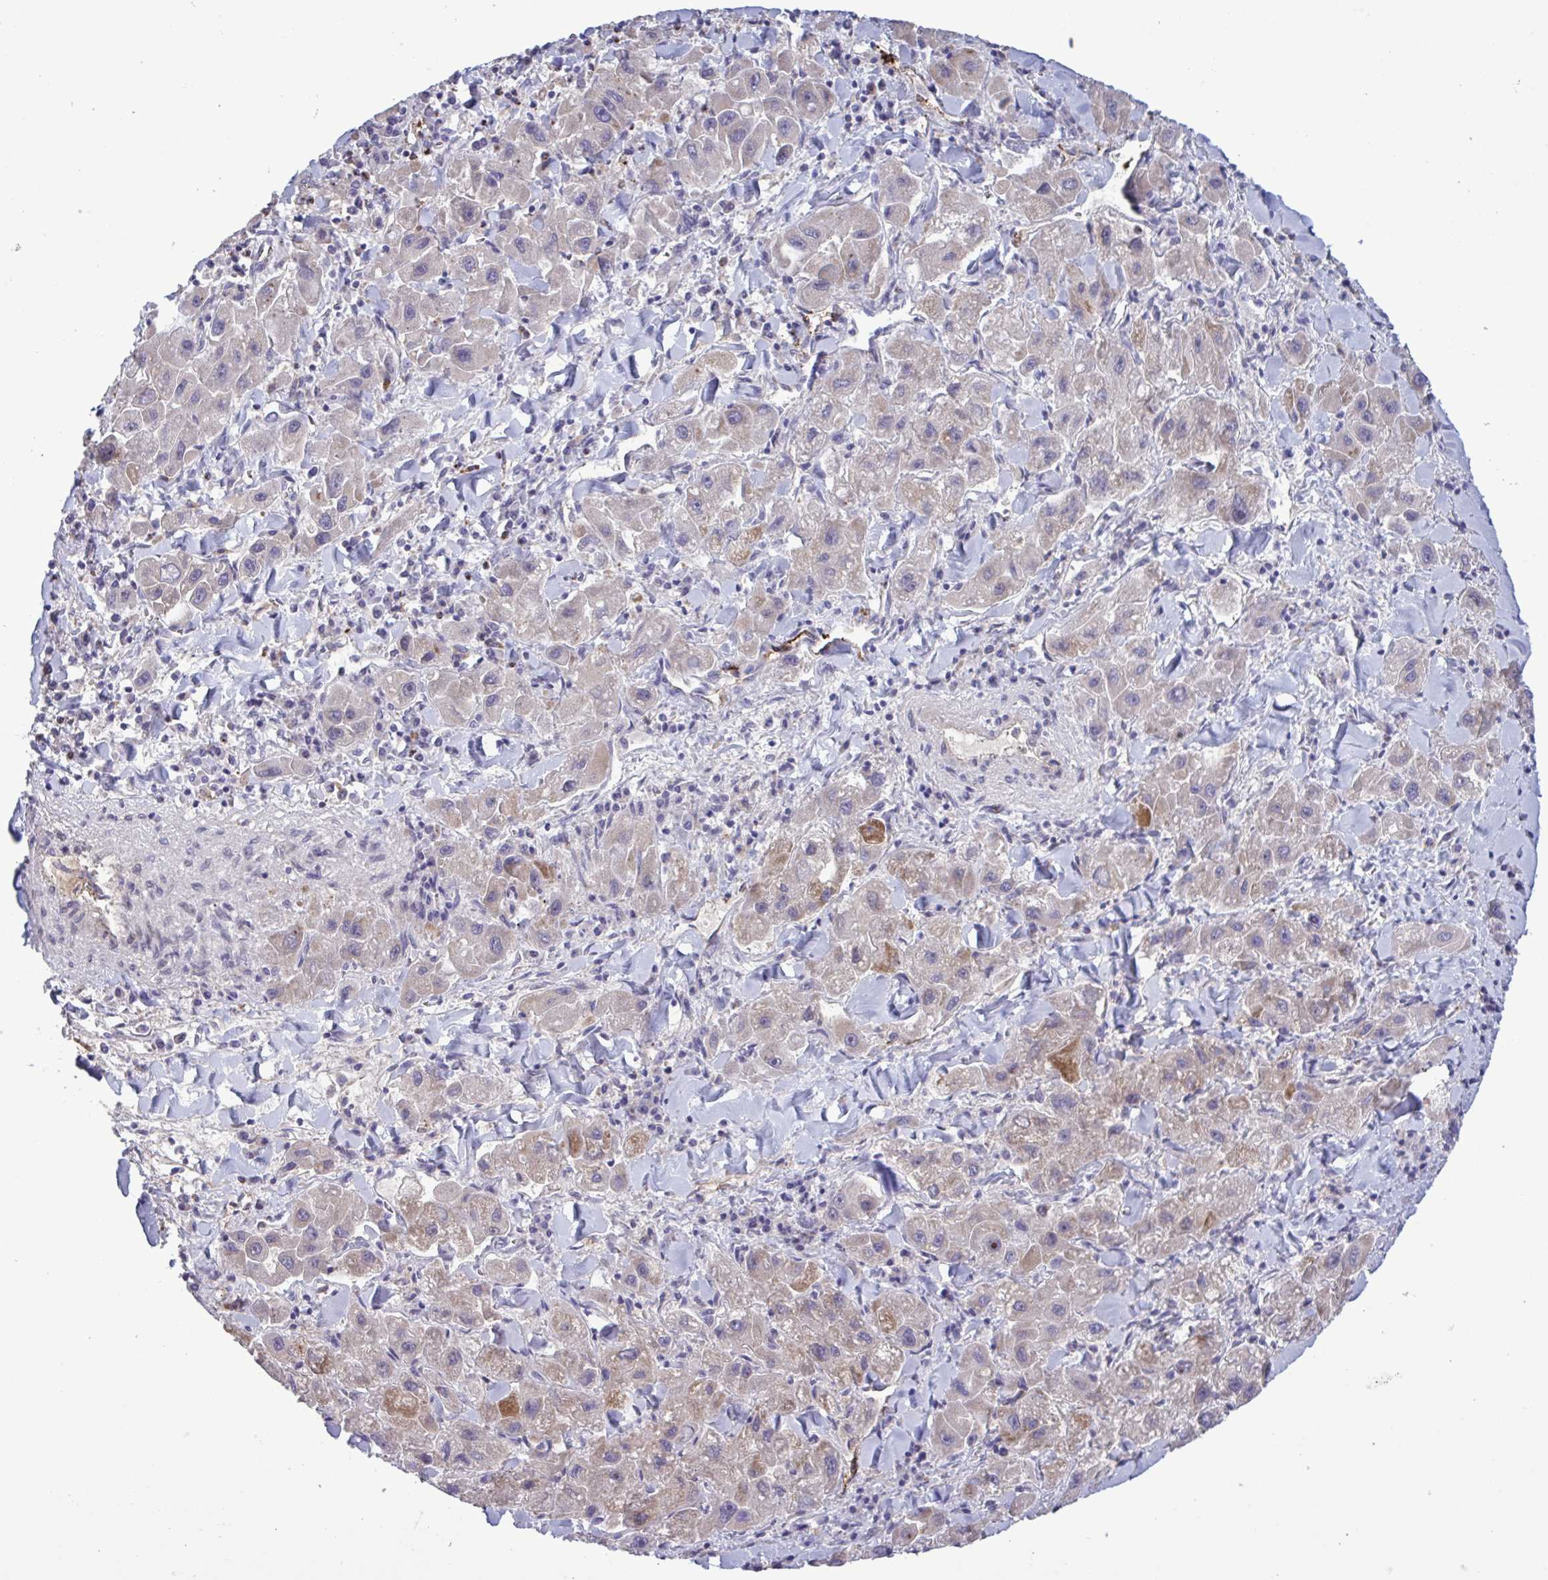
{"staining": {"intensity": "moderate", "quantity": "<25%", "location": "cytoplasmic/membranous"}, "tissue": "liver cancer", "cell_type": "Tumor cells", "image_type": "cancer", "snomed": [{"axis": "morphology", "description": "Carcinoma, Hepatocellular, NOS"}, {"axis": "topography", "description": "Liver"}], "caption": "The photomicrograph exhibits a brown stain indicating the presence of a protein in the cytoplasmic/membranous of tumor cells in liver cancer (hepatocellular carcinoma).", "gene": "CD101", "patient": {"sex": "male", "age": 24}}